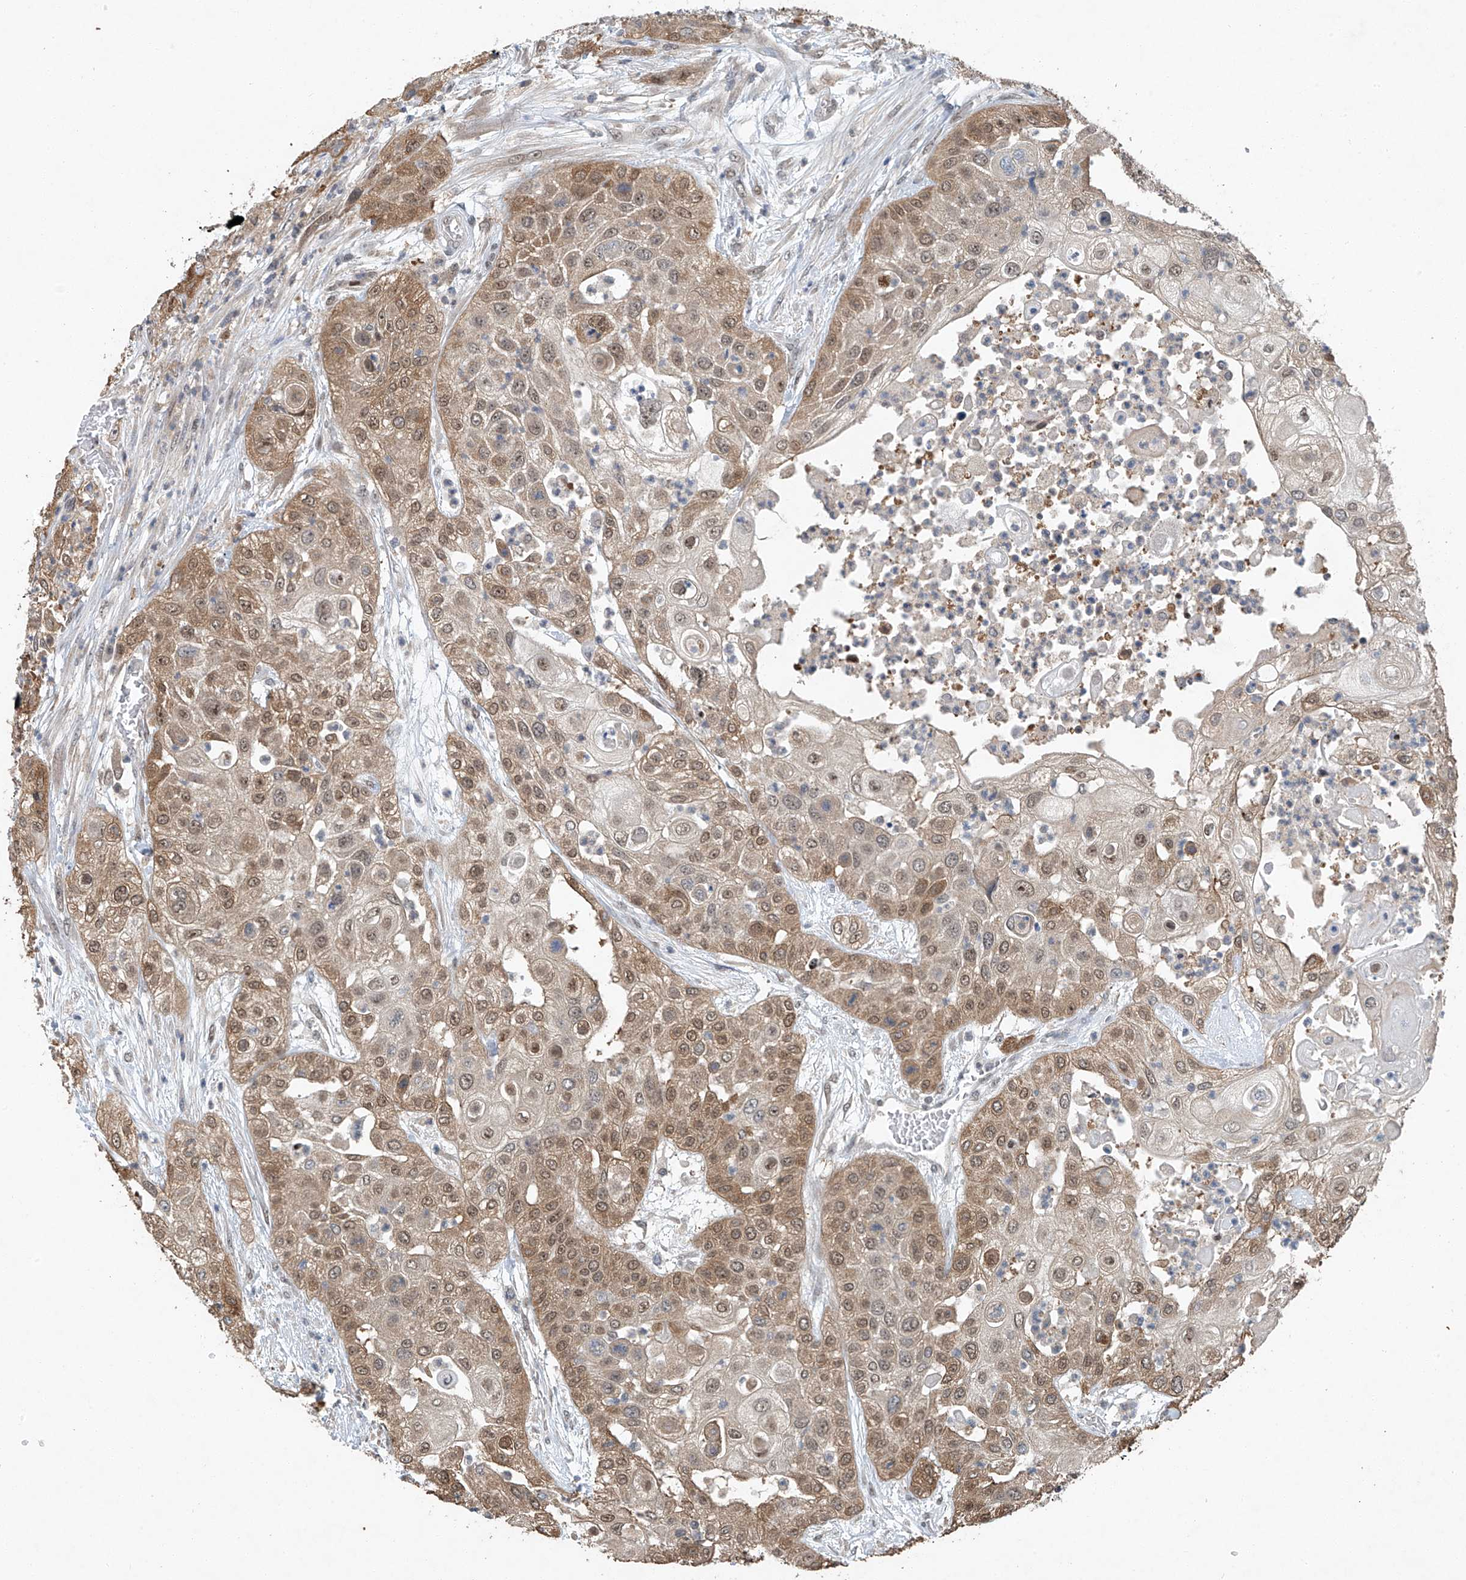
{"staining": {"intensity": "weak", "quantity": ">75%", "location": "cytoplasmic/membranous,nuclear"}, "tissue": "urothelial cancer", "cell_type": "Tumor cells", "image_type": "cancer", "snomed": [{"axis": "morphology", "description": "Urothelial carcinoma, High grade"}, {"axis": "topography", "description": "Urinary bladder"}], "caption": "High-power microscopy captured an immunohistochemistry (IHC) photomicrograph of urothelial cancer, revealing weak cytoplasmic/membranous and nuclear expression in about >75% of tumor cells.", "gene": "TAF8", "patient": {"sex": "female", "age": 79}}